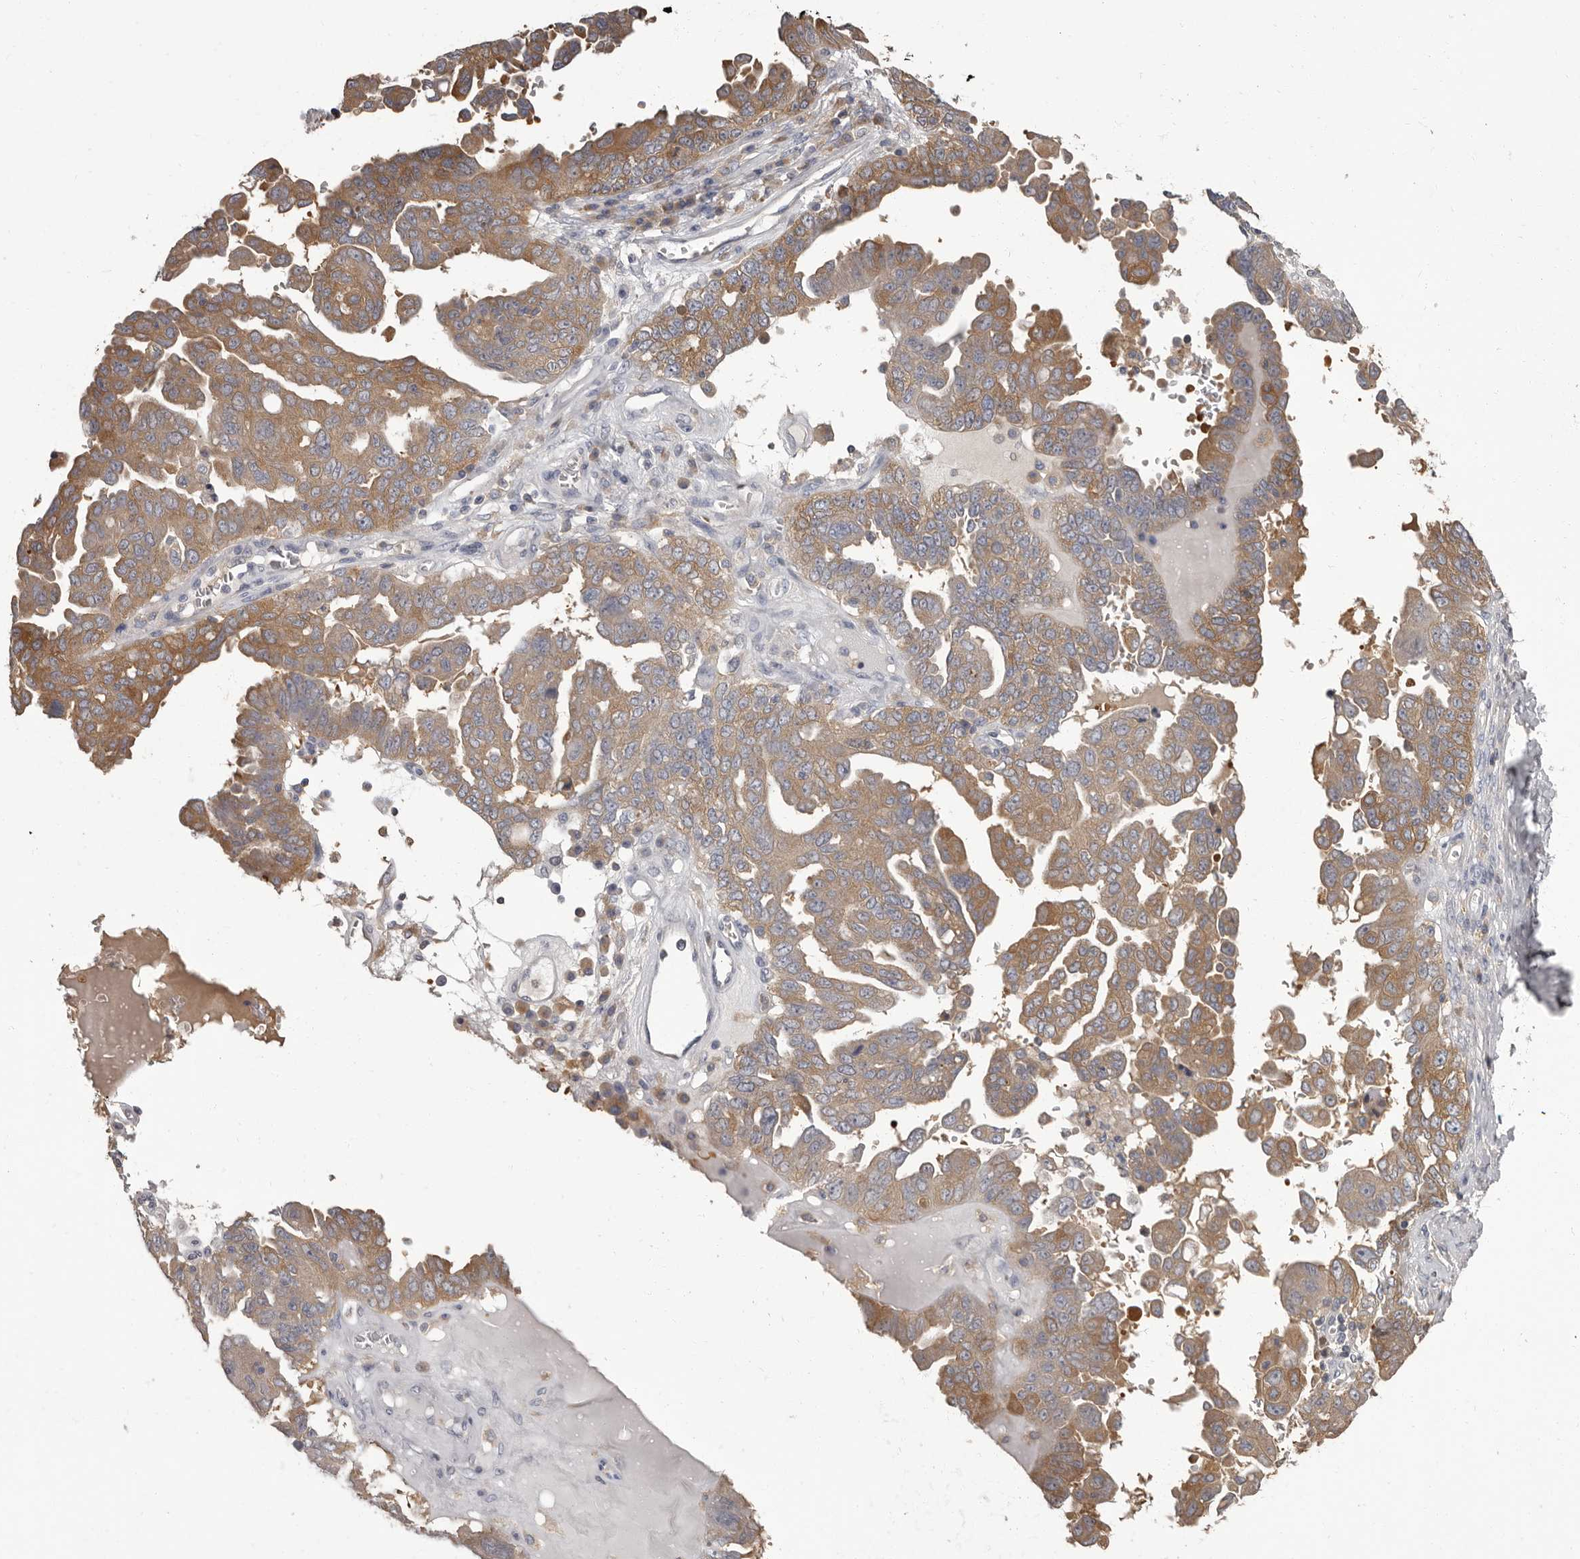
{"staining": {"intensity": "moderate", "quantity": ">75%", "location": "cytoplasmic/membranous"}, "tissue": "ovarian cancer", "cell_type": "Tumor cells", "image_type": "cancer", "snomed": [{"axis": "morphology", "description": "Carcinoma, endometroid"}, {"axis": "topography", "description": "Ovary"}], "caption": "A medium amount of moderate cytoplasmic/membranous positivity is appreciated in approximately >75% of tumor cells in endometroid carcinoma (ovarian) tissue.", "gene": "APEH", "patient": {"sex": "female", "age": 62}}